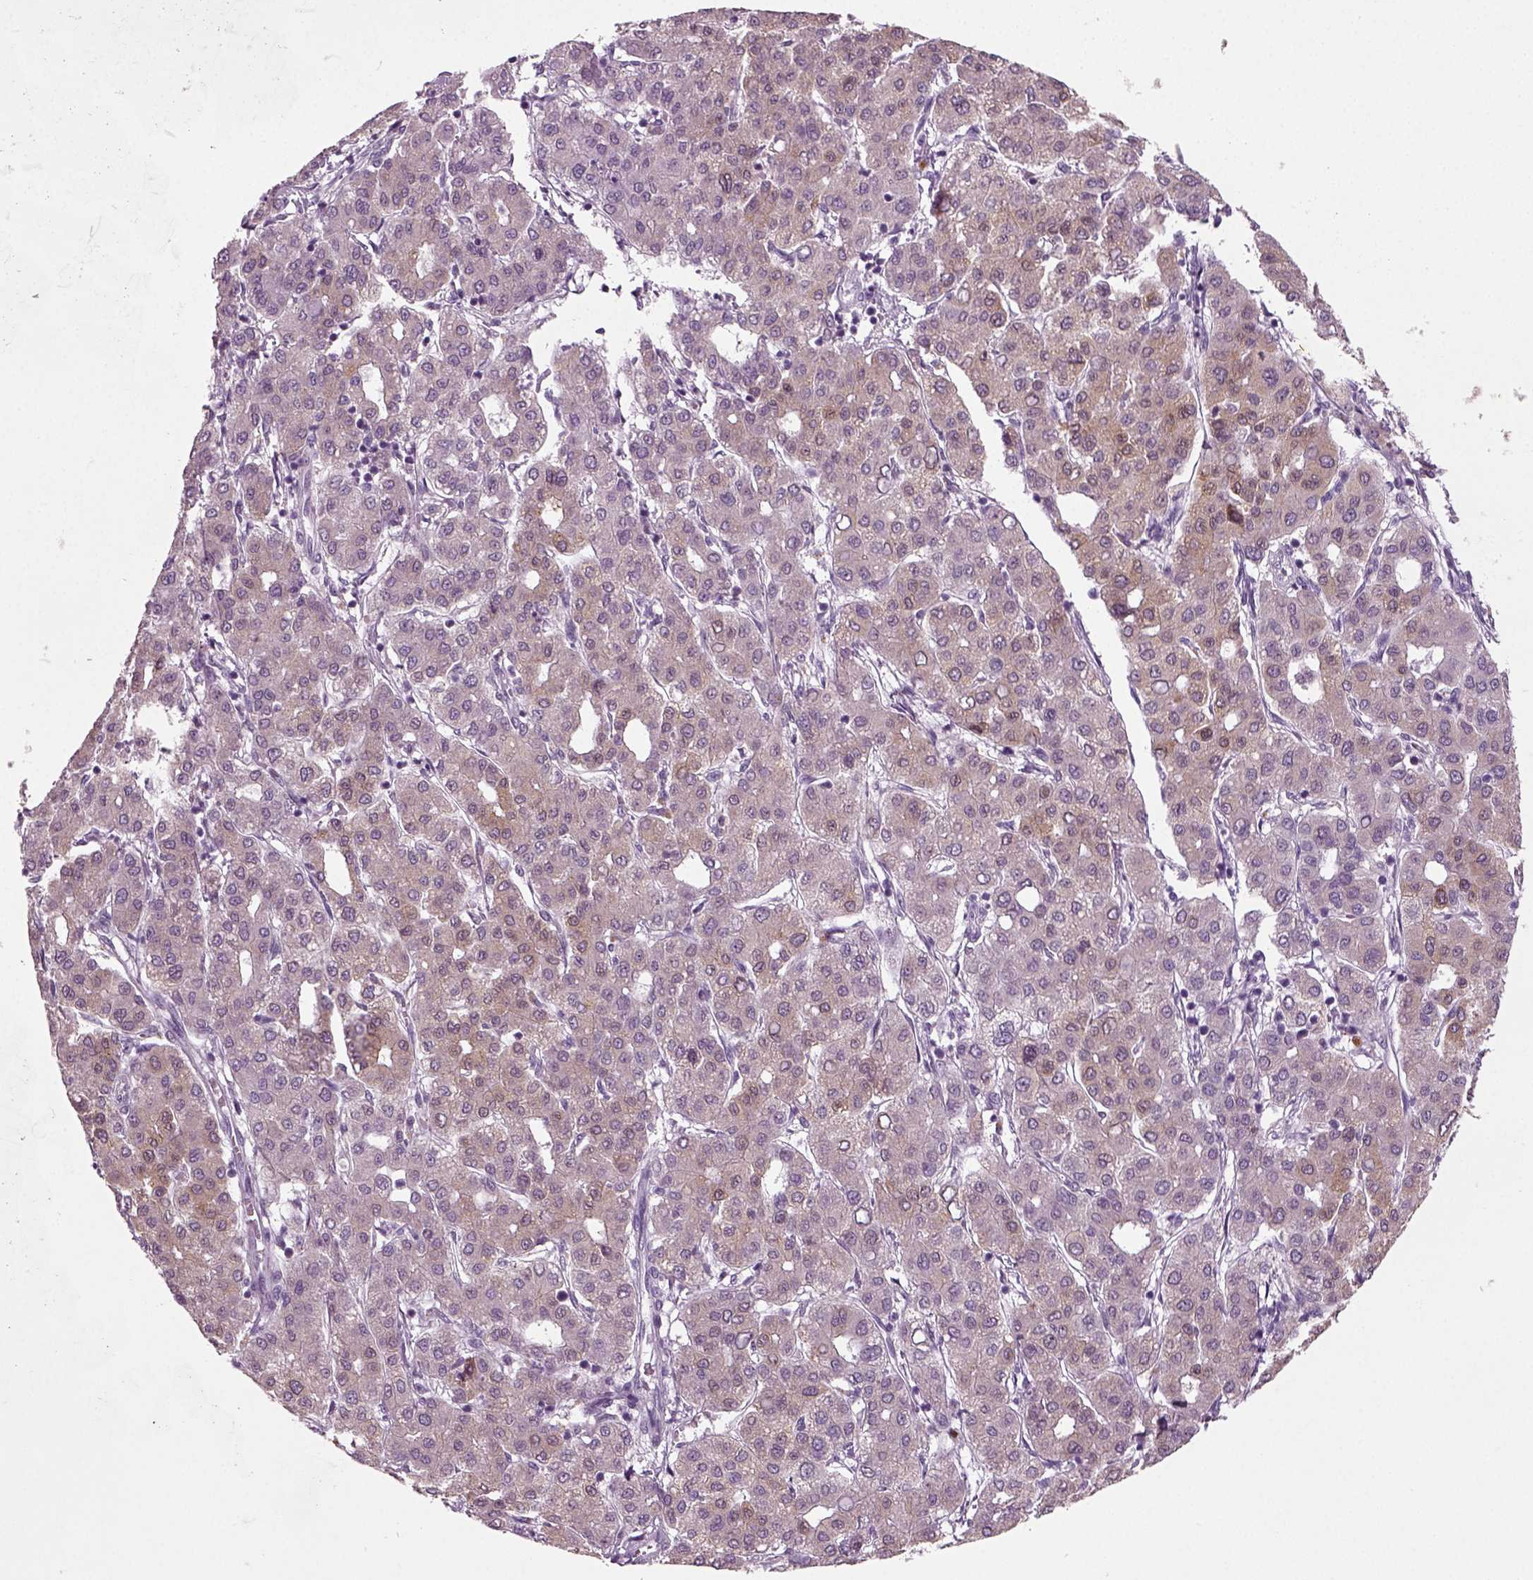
{"staining": {"intensity": "weak", "quantity": "25%-75%", "location": "cytoplasmic/membranous"}, "tissue": "liver cancer", "cell_type": "Tumor cells", "image_type": "cancer", "snomed": [{"axis": "morphology", "description": "Carcinoma, Hepatocellular, NOS"}, {"axis": "topography", "description": "Liver"}], "caption": "Immunohistochemical staining of liver cancer reveals weak cytoplasmic/membranous protein staining in approximately 25%-75% of tumor cells. (IHC, brightfield microscopy, high magnification).", "gene": "SYNGAP1", "patient": {"sex": "male", "age": 65}}